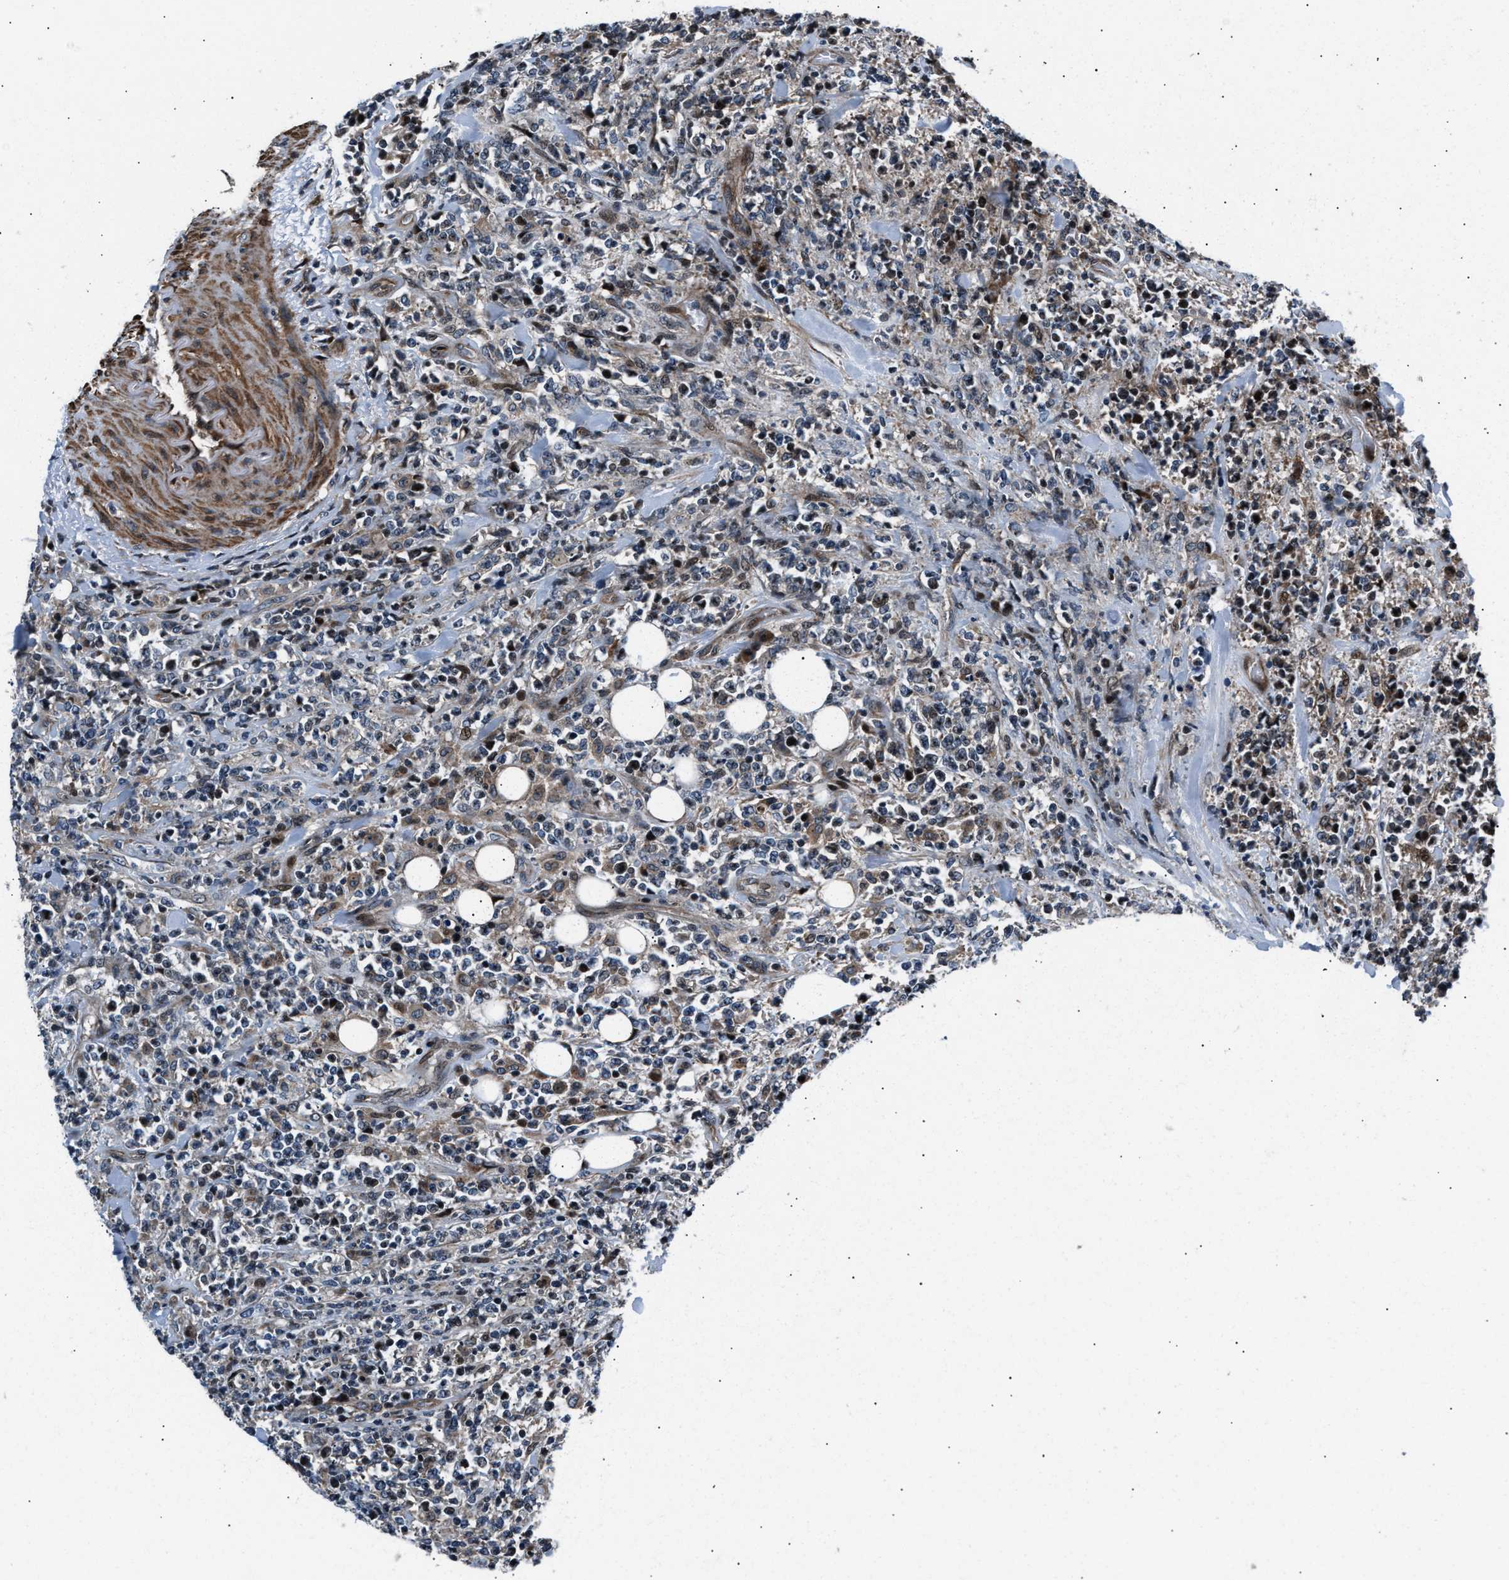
{"staining": {"intensity": "weak", "quantity": "<25%", "location": "nuclear"}, "tissue": "lymphoma", "cell_type": "Tumor cells", "image_type": "cancer", "snomed": [{"axis": "morphology", "description": "Malignant lymphoma, non-Hodgkin's type, High grade"}, {"axis": "topography", "description": "Soft tissue"}], "caption": "This is a photomicrograph of IHC staining of lymphoma, which shows no expression in tumor cells.", "gene": "DYNC2I1", "patient": {"sex": "male", "age": 18}}